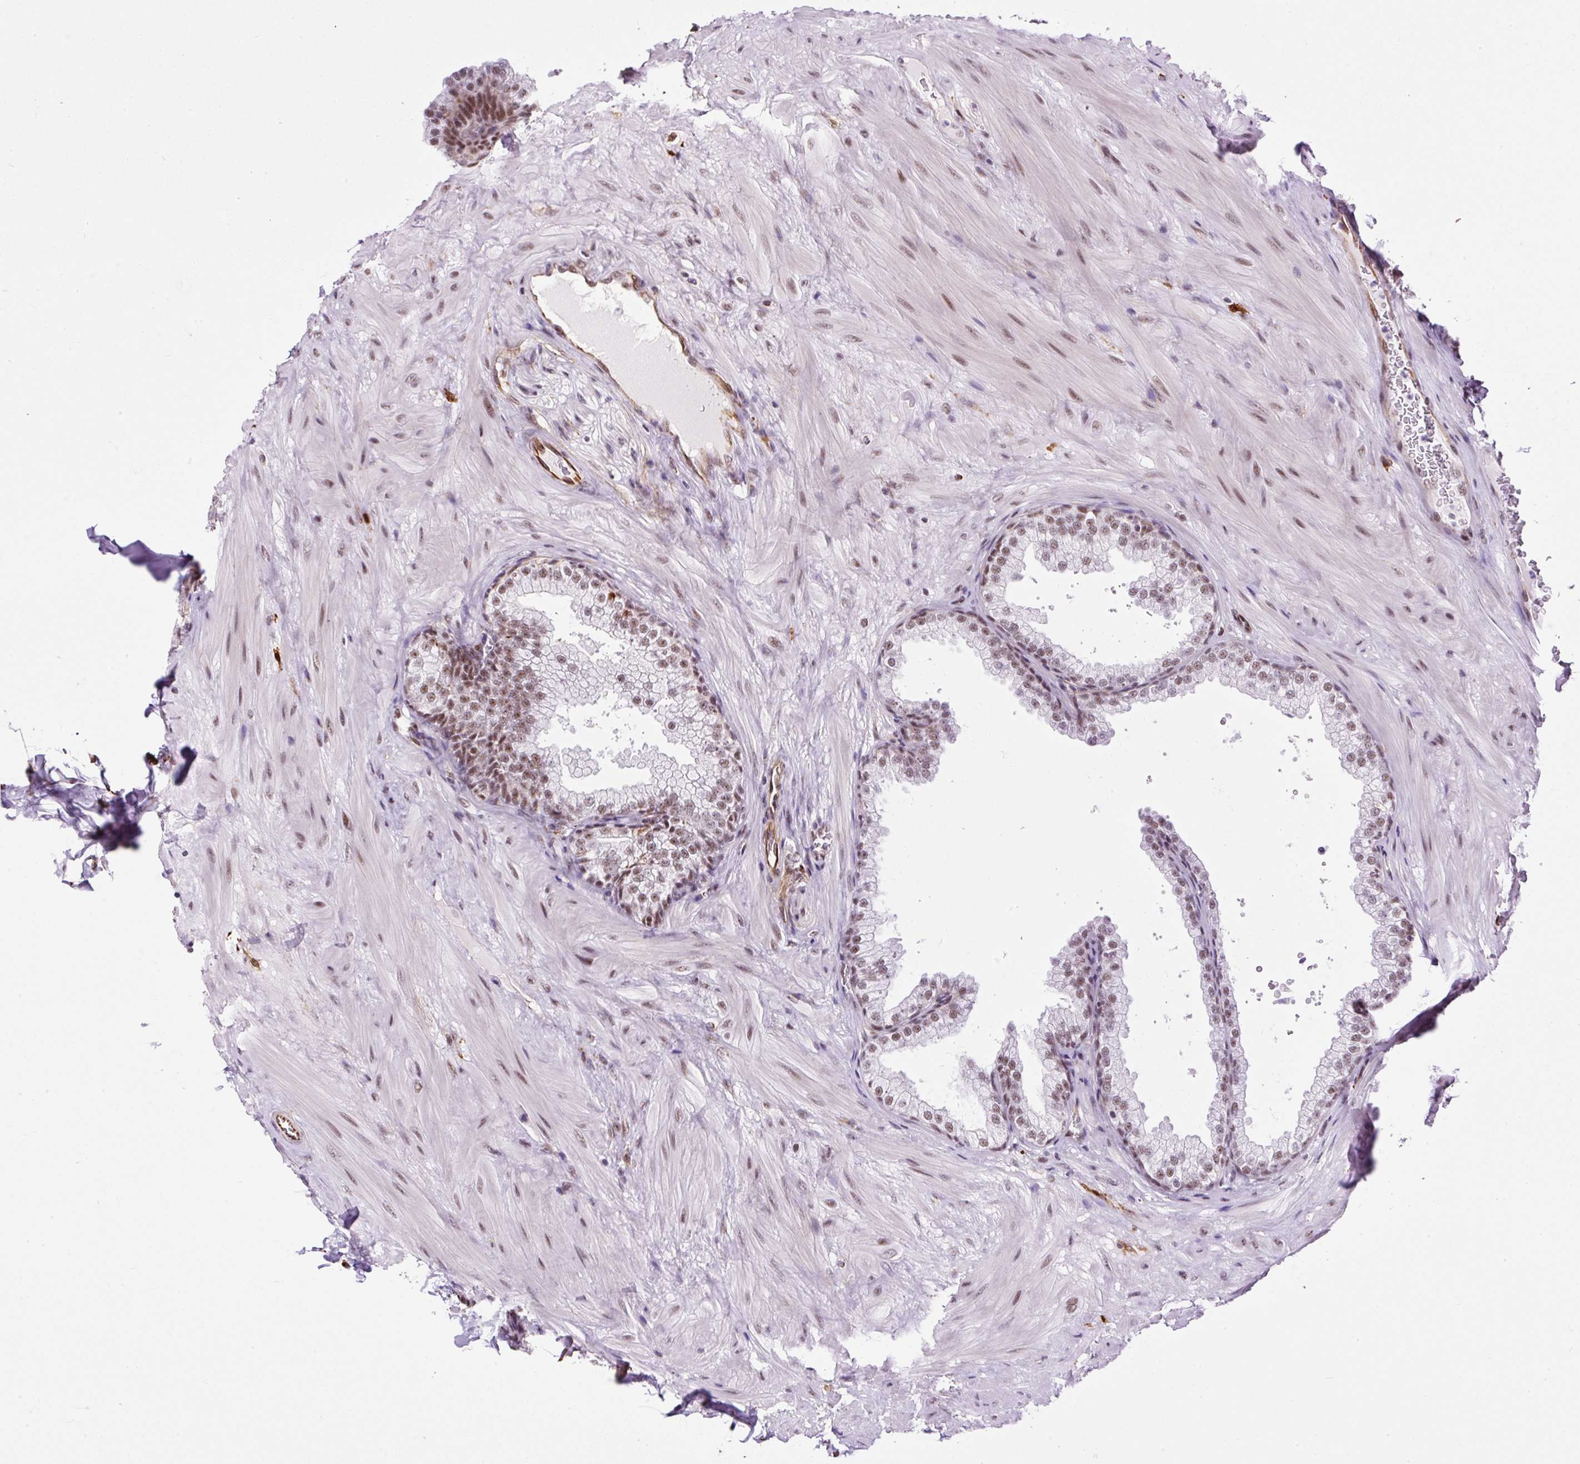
{"staining": {"intensity": "moderate", "quantity": "25%-75%", "location": "nuclear"}, "tissue": "prostate", "cell_type": "Glandular cells", "image_type": "normal", "snomed": [{"axis": "morphology", "description": "Normal tissue, NOS"}, {"axis": "topography", "description": "Prostate"}], "caption": "Immunohistochemical staining of unremarkable prostate demonstrates medium levels of moderate nuclear staining in approximately 25%-75% of glandular cells. (DAB (3,3'-diaminobenzidine) IHC, brown staining for protein, blue staining for nuclei).", "gene": "FMC1", "patient": {"sex": "male", "age": 37}}